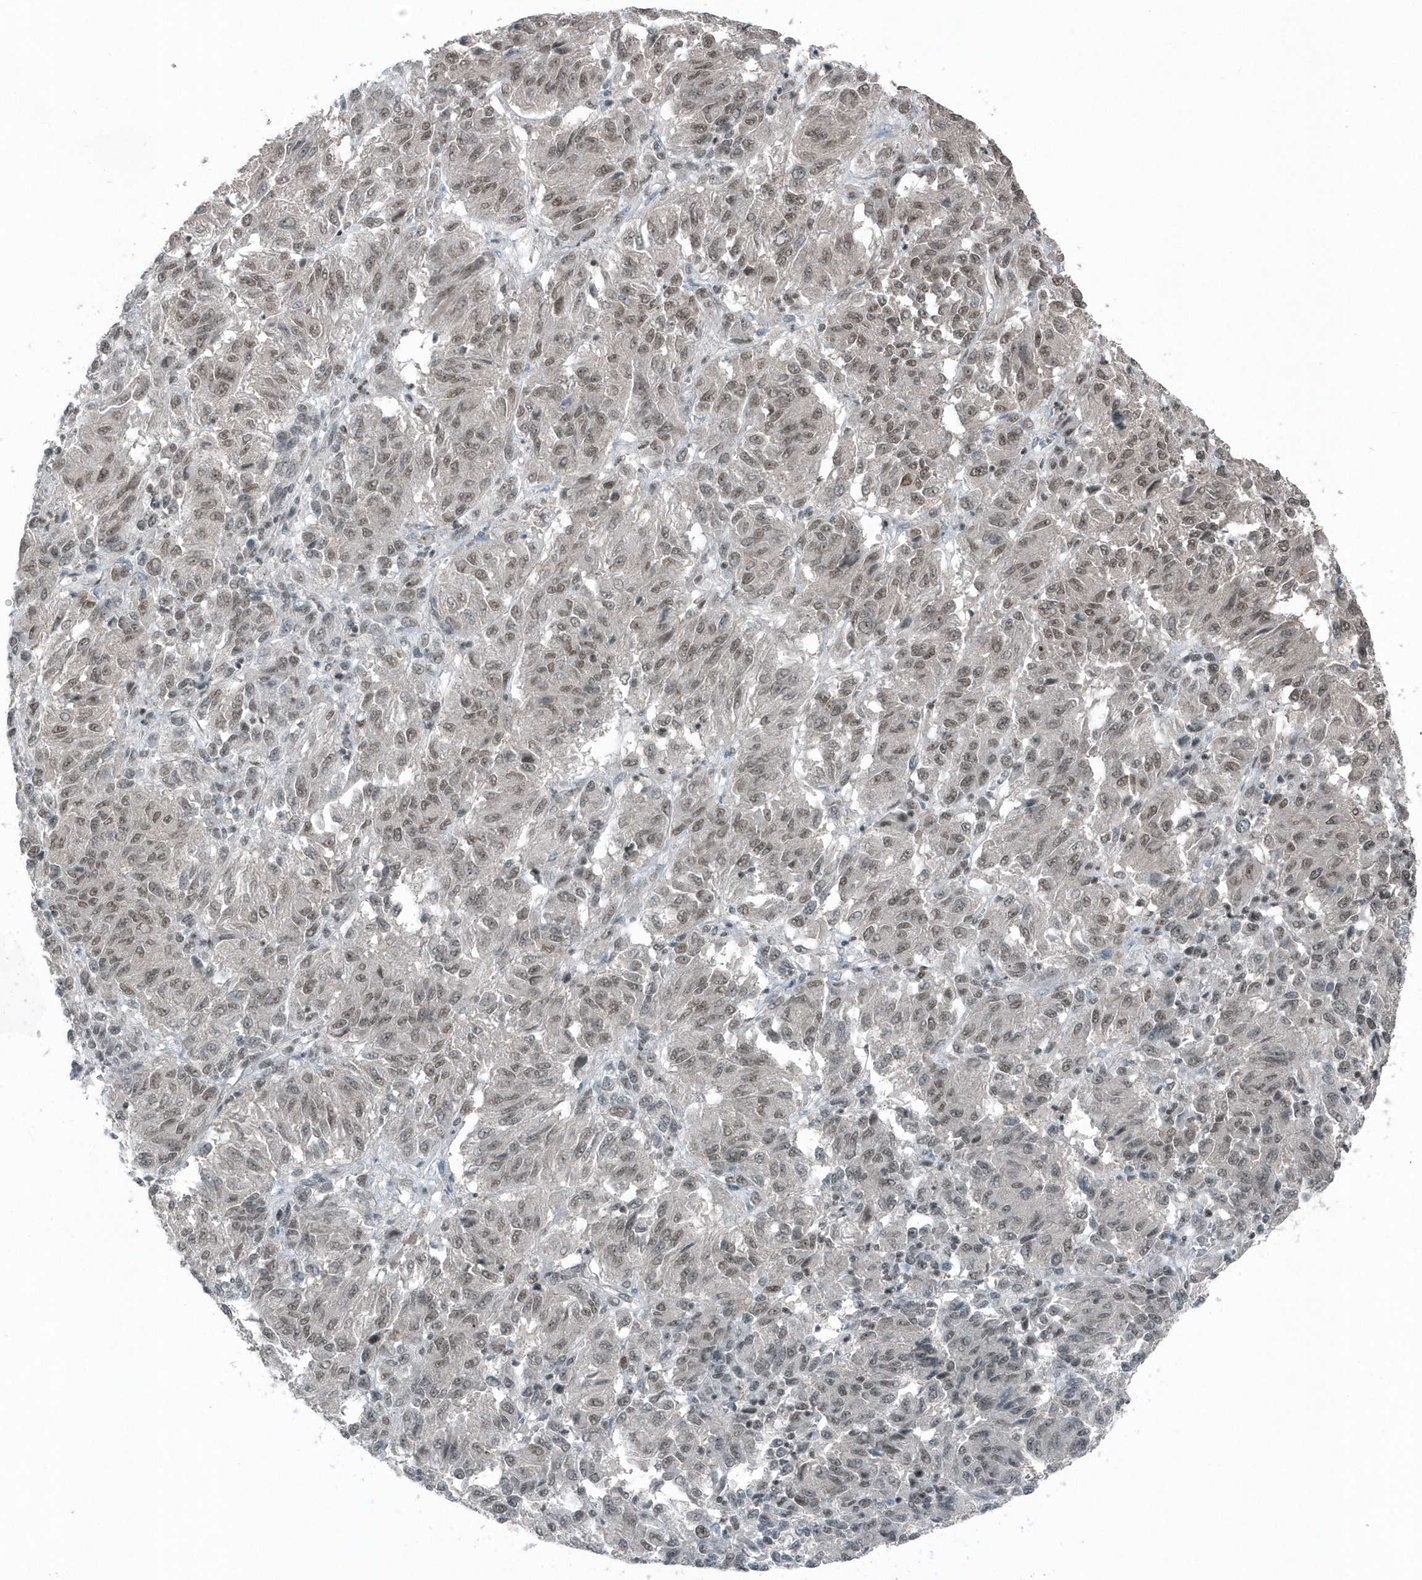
{"staining": {"intensity": "weak", "quantity": "25%-75%", "location": "nuclear"}, "tissue": "melanoma", "cell_type": "Tumor cells", "image_type": "cancer", "snomed": [{"axis": "morphology", "description": "Malignant melanoma, Metastatic site"}, {"axis": "topography", "description": "Lung"}], "caption": "This image displays malignant melanoma (metastatic site) stained with immunohistochemistry (IHC) to label a protein in brown. The nuclear of tumor cells show weak positivity for the protein. Nuclei are counter-stained blue.", "gene": "YTHDC1", "patient": {"sex": "male", "age": 64}}